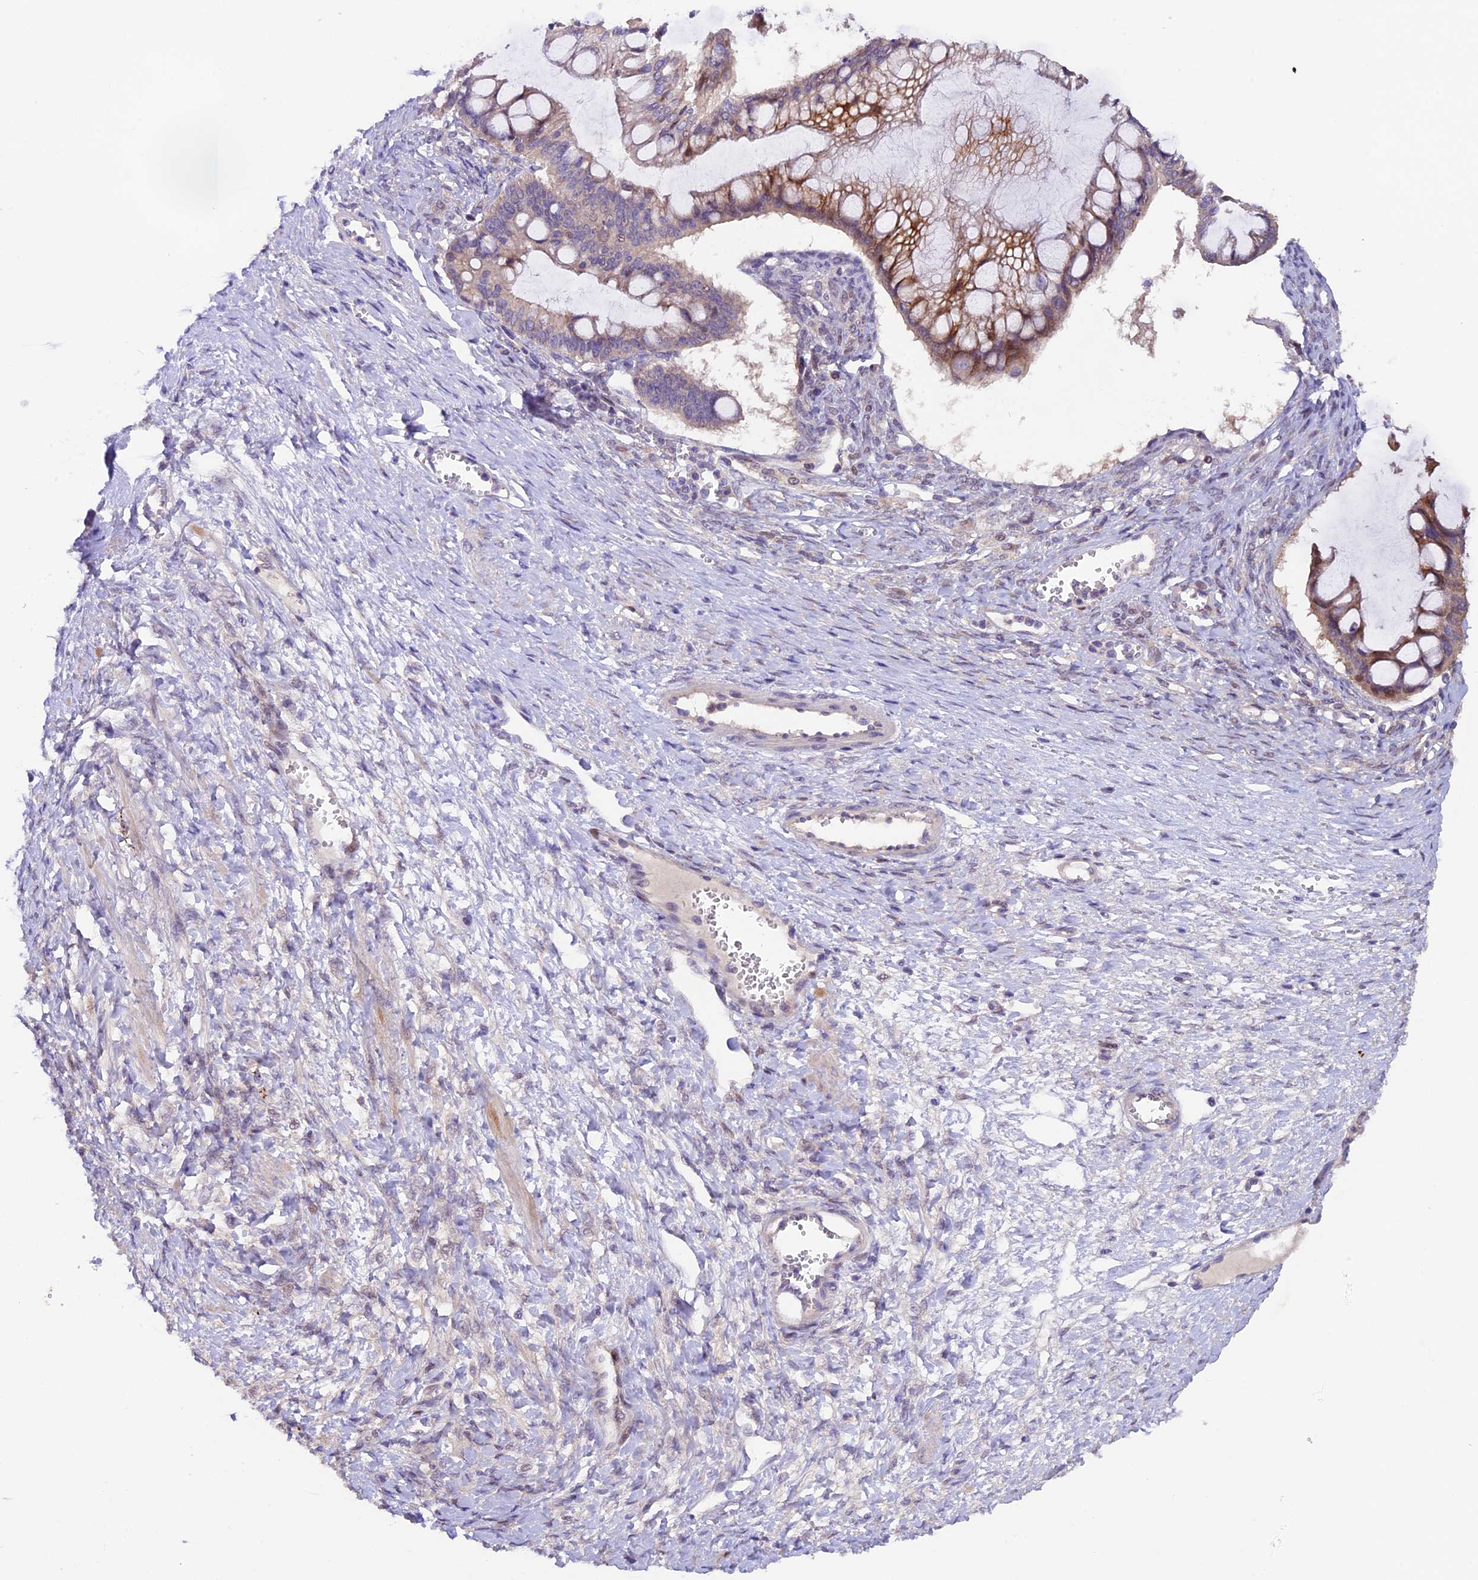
{"staining": {"intensity": "moderate", "quantity": ">75%", "location": "cytoplasmic/membranous"}, "tissue": "ovarian cancer", "cell_type": "Tumor cells", "image_type": "cancer", "snomed": [{"axis": "morphology", "description": "Cystadenocarcinoma, mucinous, NOS"}, {"axis": "topography", "description": "Ovary"}], "caption": "There is medium levels of moderate cytoplasmic/membranous expression in tumor cells of ovarian mucinous cystadenocarcinoma, as demonstrated by immunohistochemical staining (brown color).", "gene": "NCK2", "patient": {"sex": "female", "age": 73}}